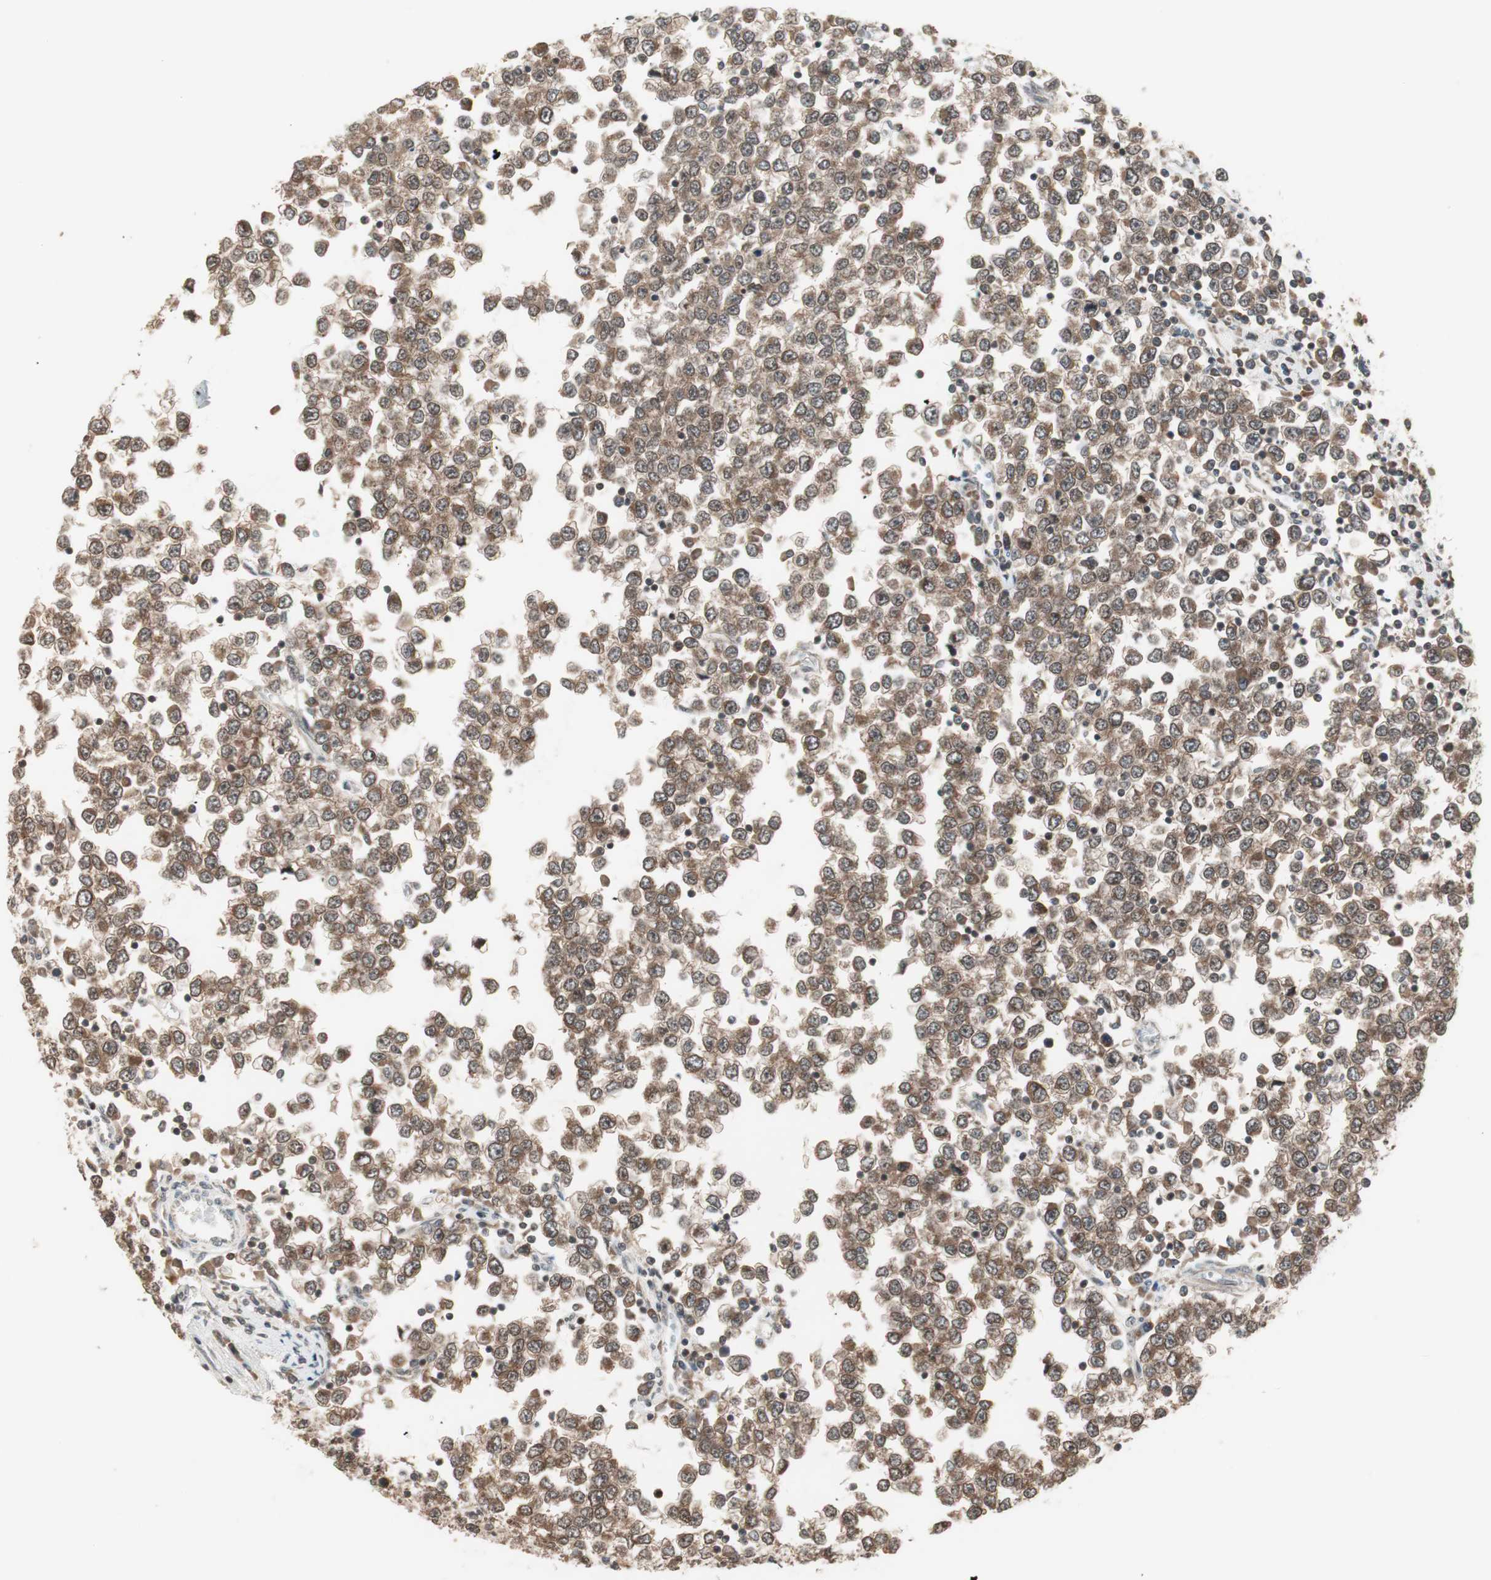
{"staining": {"intensity": "moderate", "quantity": ">75%", "location": "cytoplasmic/membranous"}, "tissue": "testis cancer", "cell_type": "Tumor cells", "image_type": "cancer", "snomed": [{"axis": "morphology", "description": "Seminoma, NOS"}, {"axis": "topography", "description": "Testis"}], "caption": "The micrograph displays immunohistochemical staining of testis cancer (seminoma). There is moderate cytoplasmic/membranous expression is appreciated in approximately >75% of tumor cells.", "gene": "UBE2I", "patient": {"sex": "male", "age": 65}}